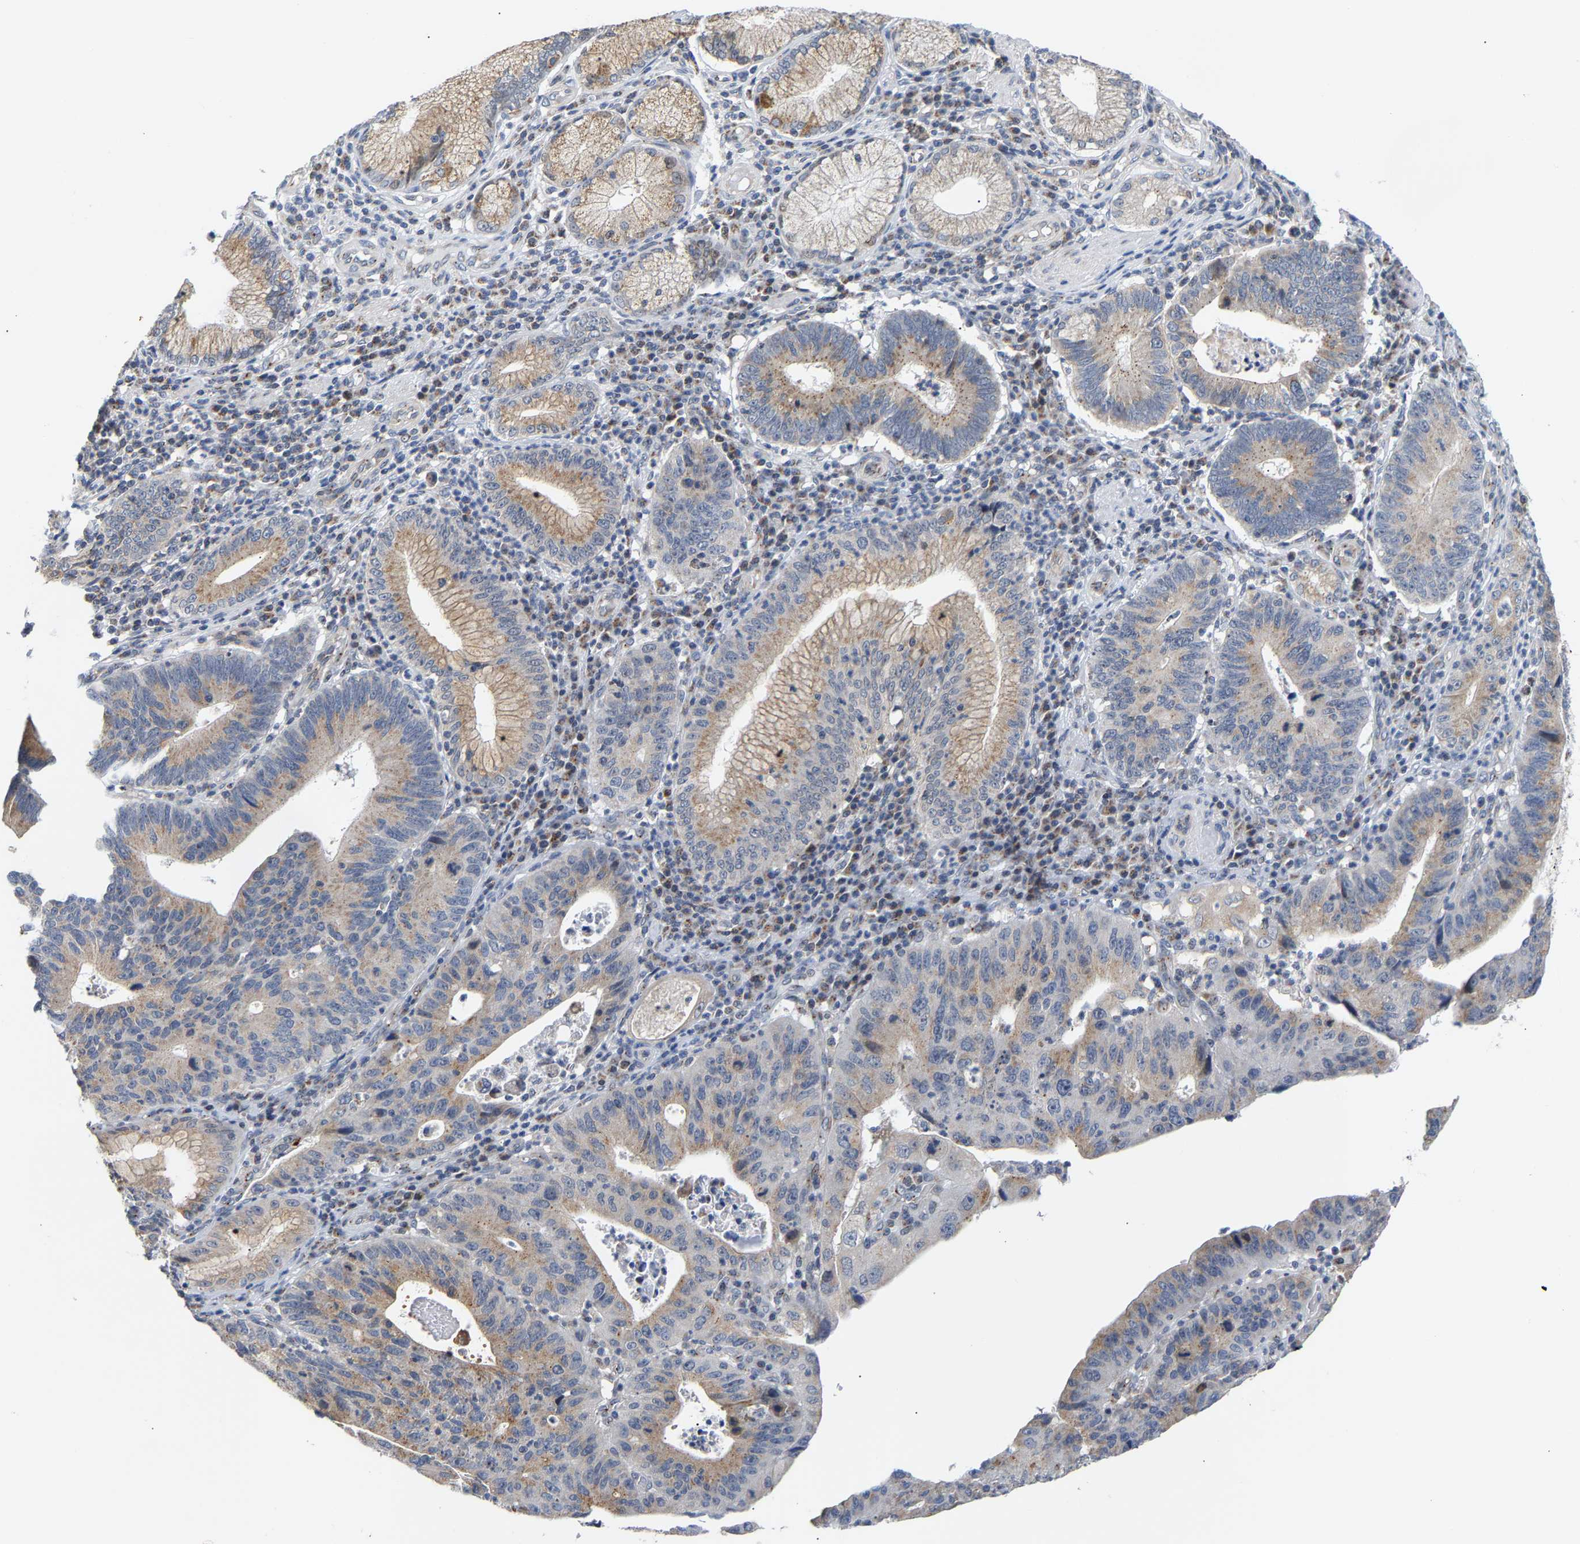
{"staining": {"intensity": "weak", "quantity": ">75%", "location": "cytoplasmic/membranous"}, "tissue": "stomach cancer", "cell_type": "Tumor cells", "image_type": "cancer", "snomed": [{"axis": "morphology", "description": "Adenocarcinoma, NOS"}, {"axis": "topography", "description": "Stomach"}], "caption": "Weak cytoplasmic/membranous expression is identified in approximately >75% of tumor cells in stomach cancer (adenocarcinoma).", "gene": "PCNT", "patient": {"sex": "male", "age": 59}}